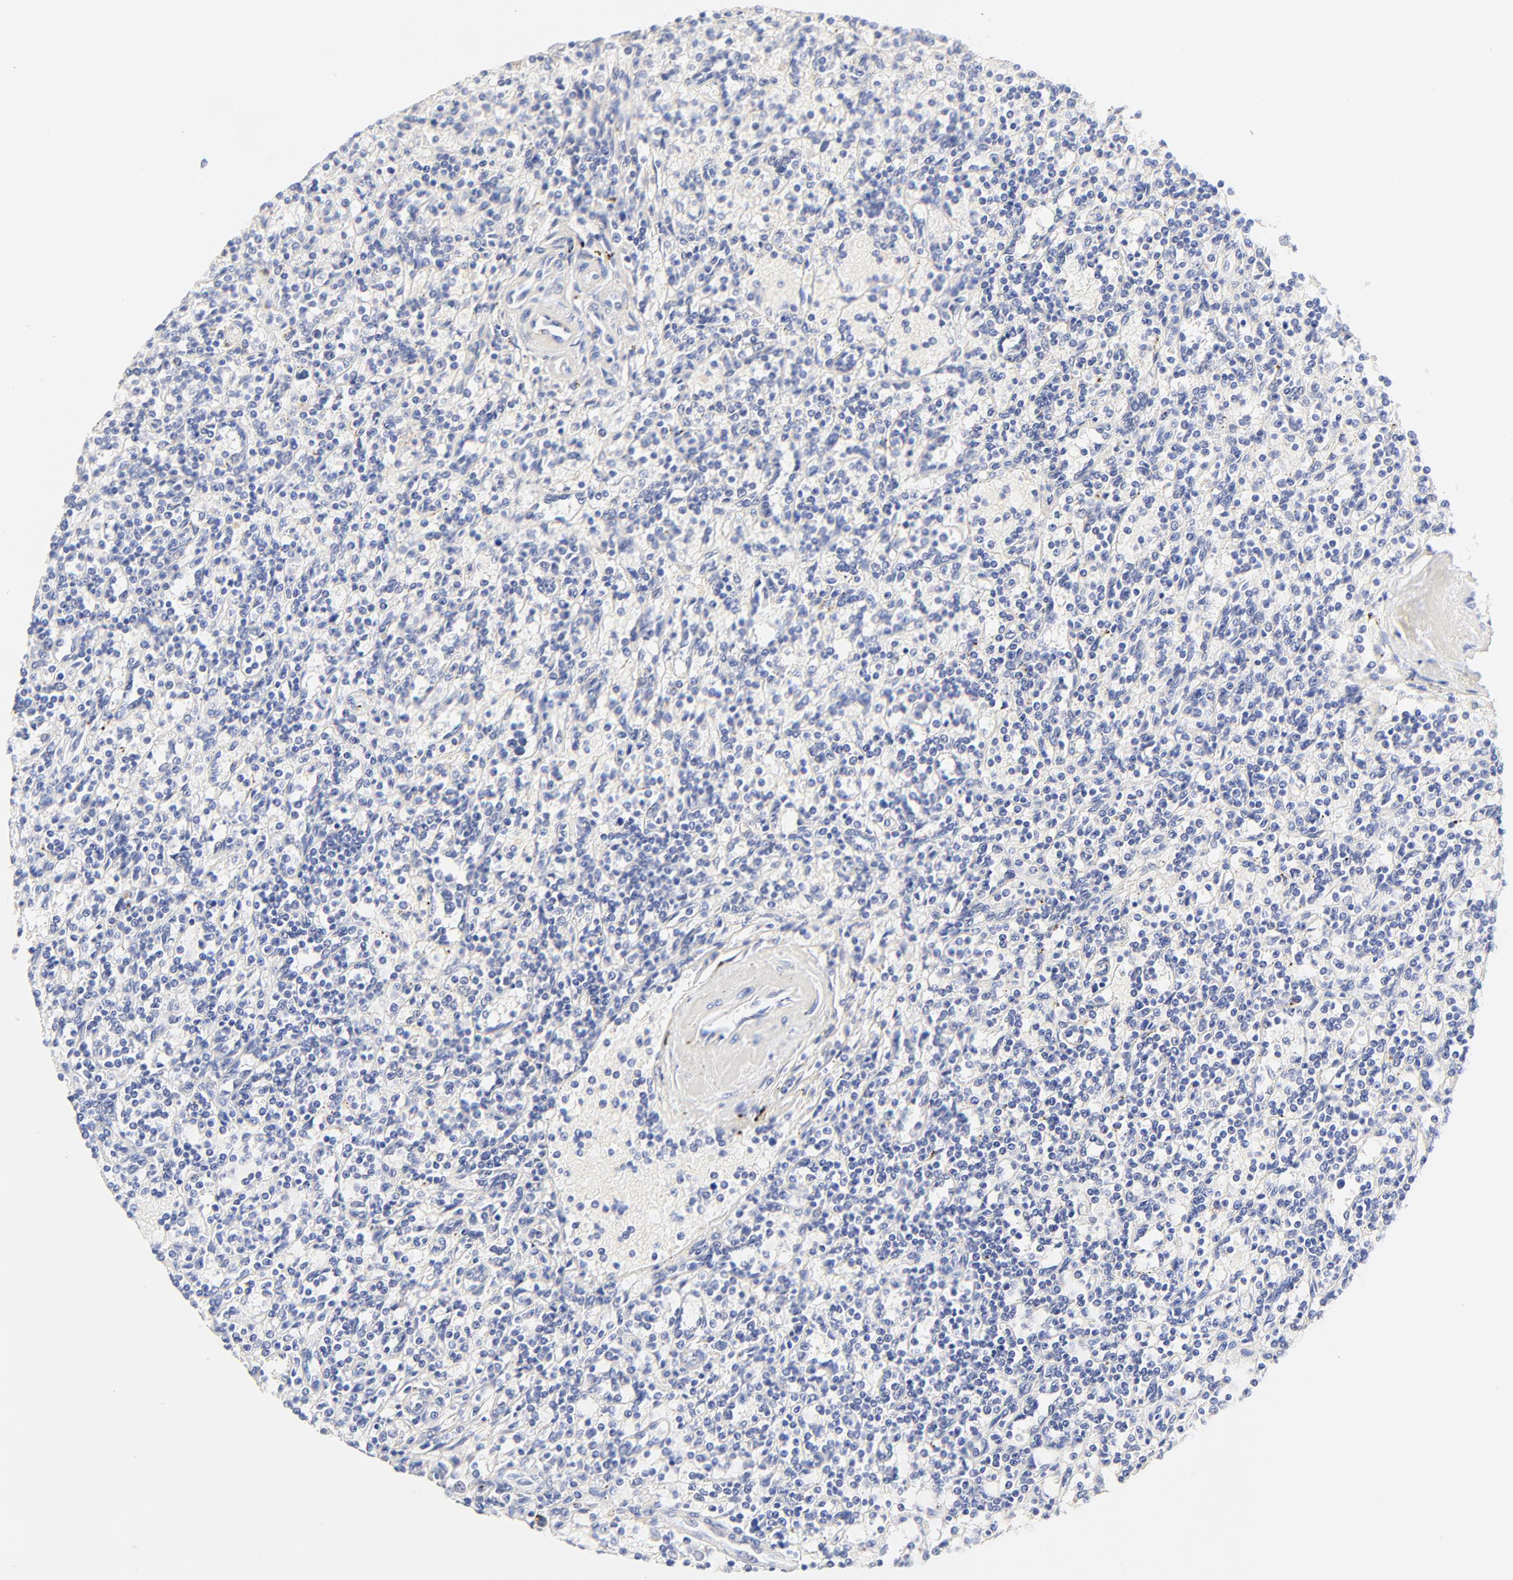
{"staining": {"intensity": "negative", "quantity": "none", "location": "none"}, "tissue": "lymphoma", "cell_type": "Tumor cells", "image_type": "cancer", "snomed": [{"axis": "morphology", "description": "Malignant lymphoma, non-Hodgkin's type, Low grade"}, {"axis": "topography", "description": "Spleen"}], "caption": "Malignant lymphoma, non-Hodgkin's type (low-grade) stained for a protein using immunohistochemistry (IHC) reveals no expression tumor cells.", "gene": "PTK7", "patient": {"sex": "male", "age": 73}}